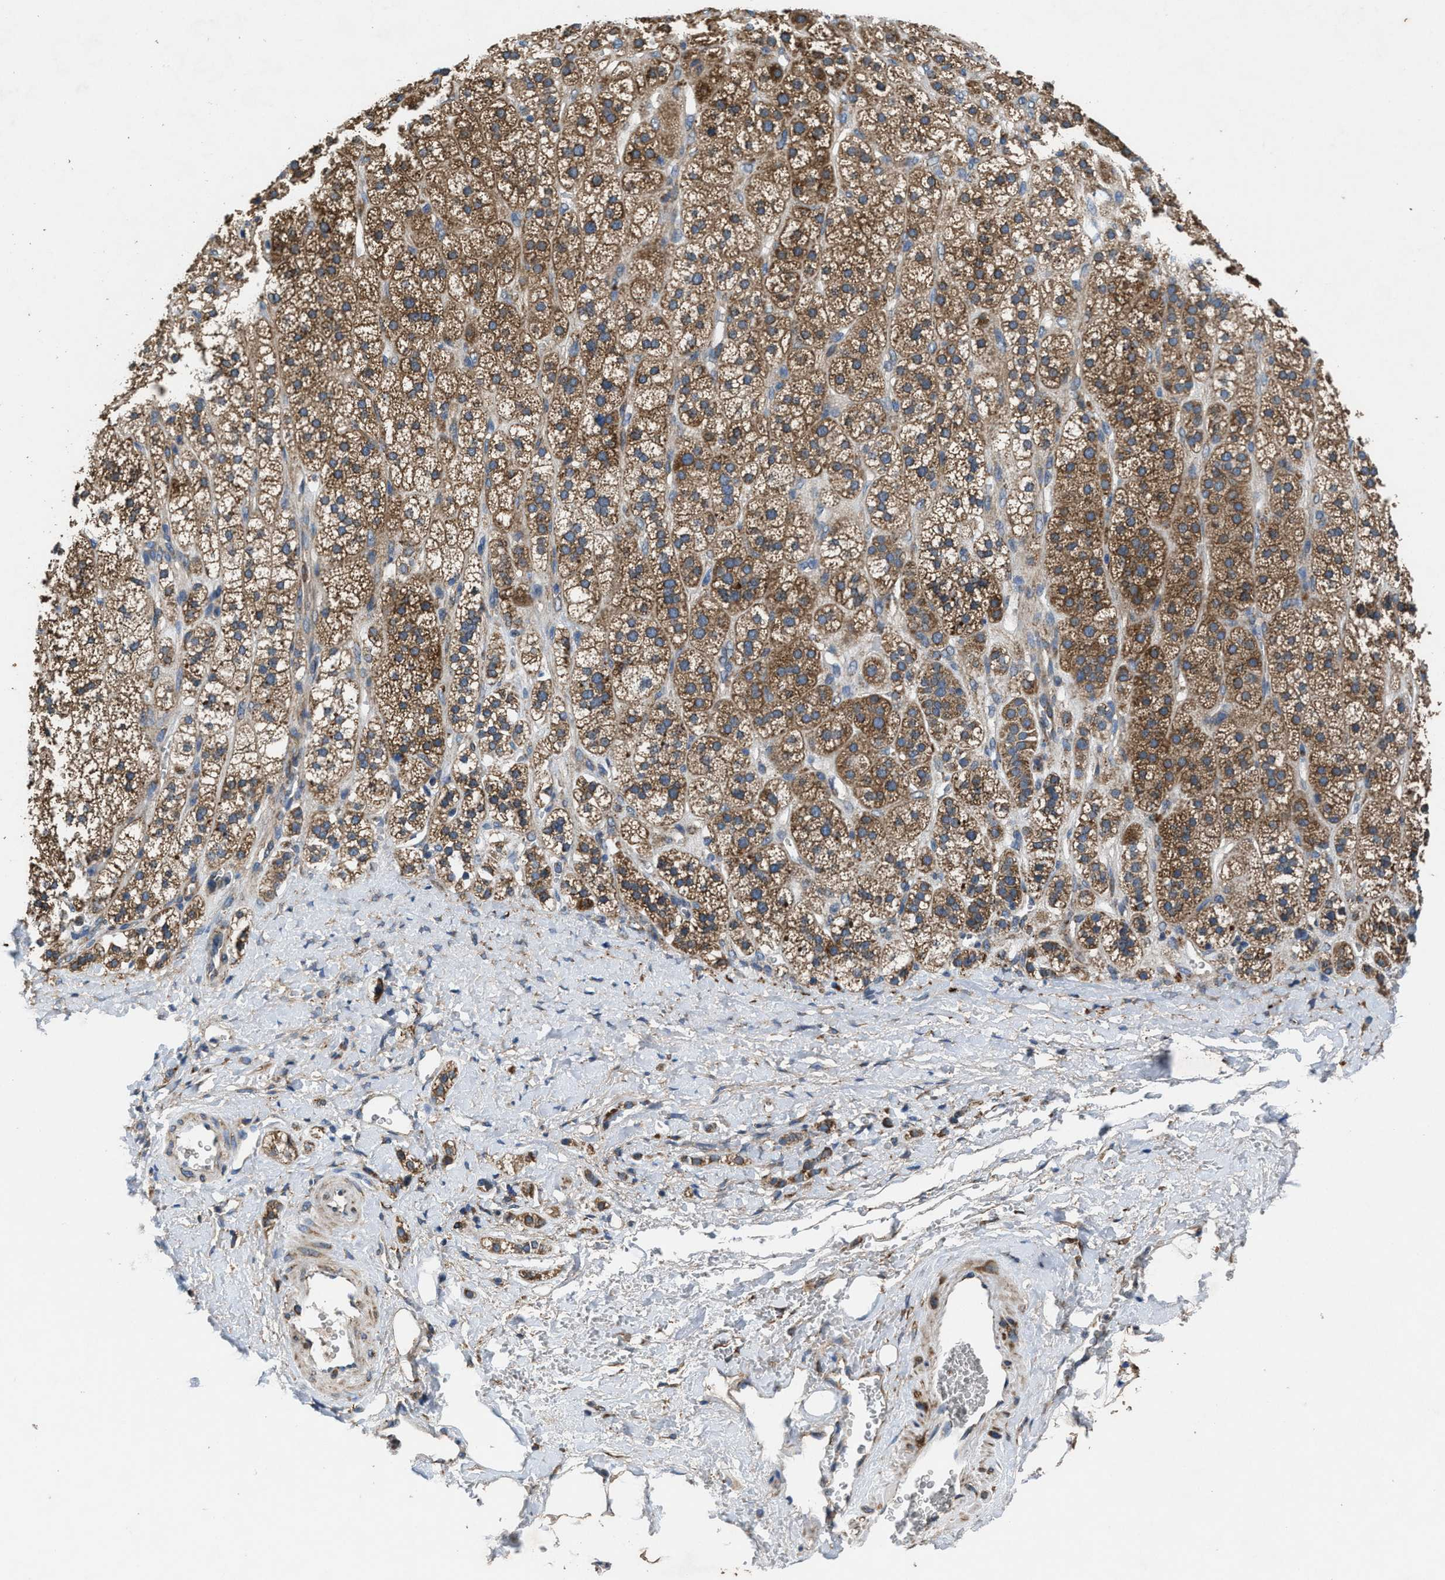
{"staining": {"intensity": "moderate", "quantity": ">75%", "location": "cytoplasmic/membranous"}, "tissue": "adrenal gland", "cell_type": "Glandular cells", "image_type": "normal", "snomed": [{"axis": "morphology", "description": "Normal tissue, NOS"}, {"axis": "topography", "description": "Adrenal gland"}], "caption": "Protein expression analysis of normal human adrenal gland reveals moderate cytoplasmic/membranous expression in approximately >75% of glandular cells.", "gene": "PDP1", "patient": {"sex": "male", "age": 56}}